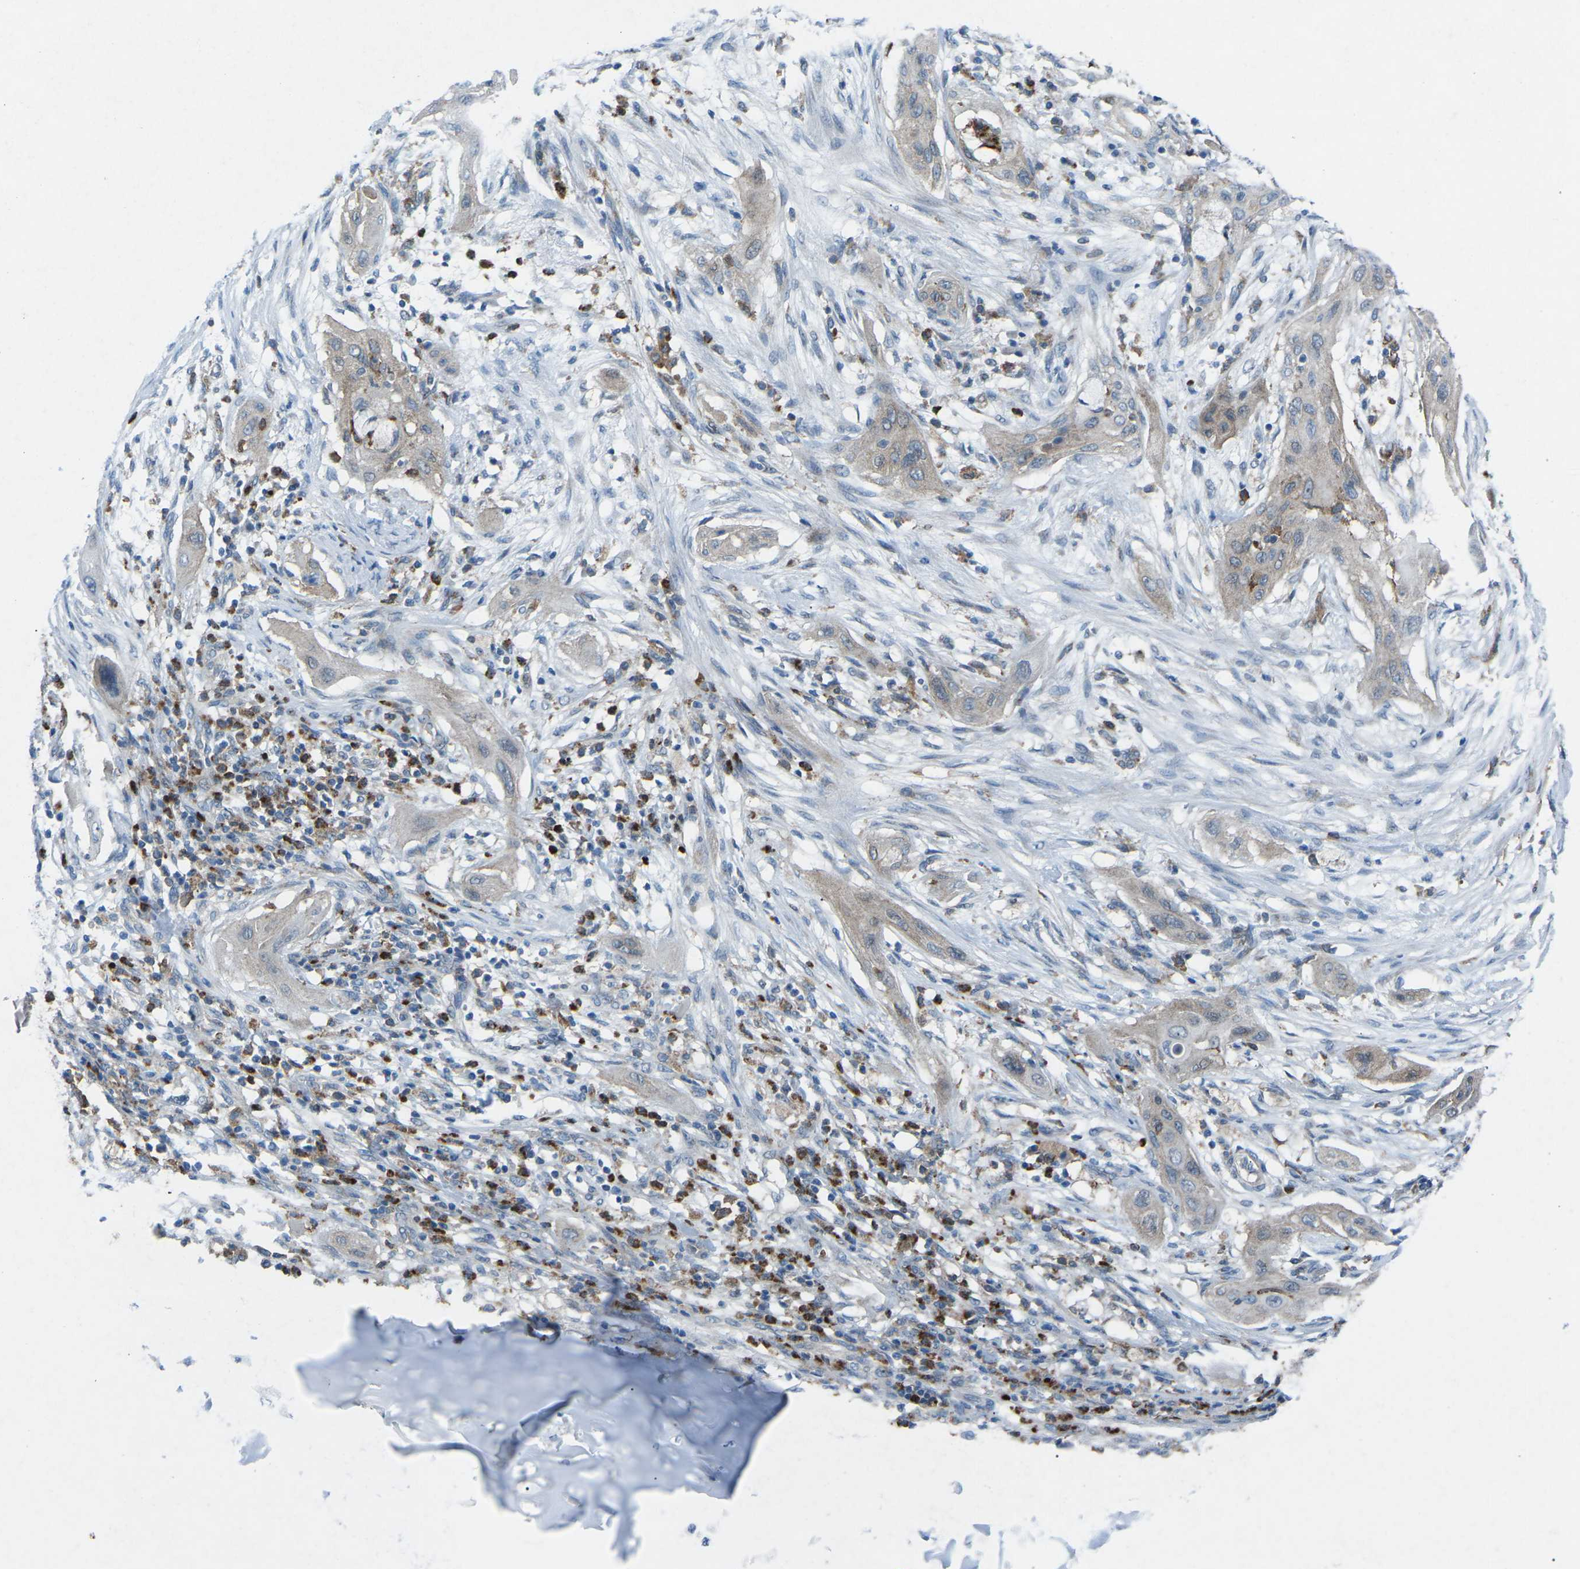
{"staining": {"intensity": "weak", "quantity": ">75%", "location": "cytoplasmic/membranous"}, "tissue": "lung cancer", "cell_type": "Tumor cells", "image_type": "cancer", "snomed": [{"axis": "morphology", "description": "Squamous cell carcinoma, NOS"}, {"axis": "topography", "description": "Lung"}], "caption": "Lung cancer (squamous cell carcinoma) was stained to show a protein in brown. There is low levels of weak cytoplasmic/membranous positivity in approximately >75% of tumor cells.", "gene": "STK11", "patient": {"sex": "female", "age": 47}}